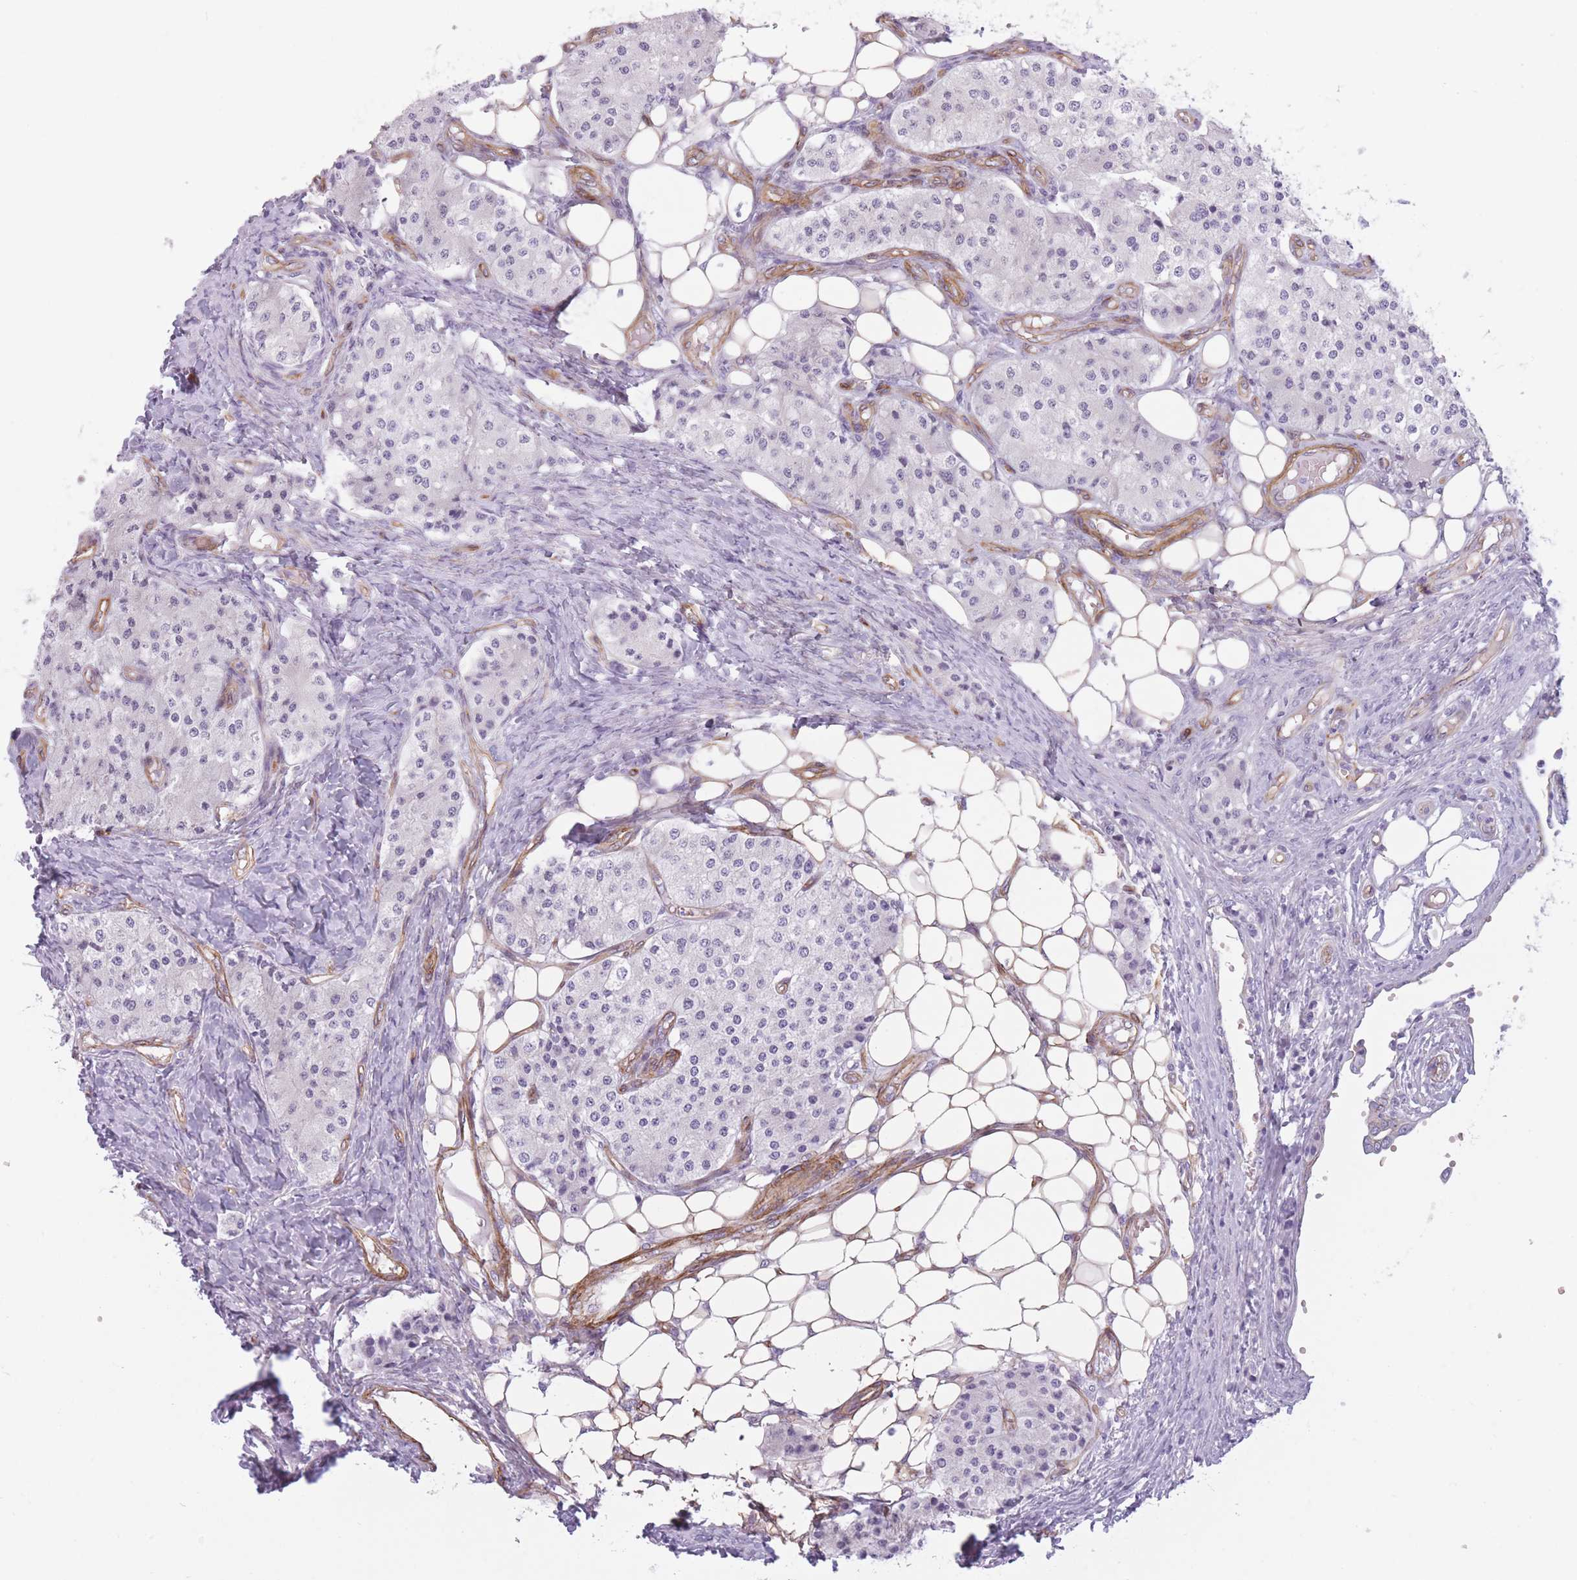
{"staining": {"intensity": "negative", "quantity": "none", "location": "none"}, "tissue": "carcinoid", "cell_type": "Tumor cells", "image_type": "cancer", "snomed": [{"axis": "morphology", "description": "Carcinoid, malignant, NOS"}, {"axis": "topography", "description": "Colon"}], "caption": "Carcinoid stained for a protein using immunohistochemistry demonstrates no staining tumor cells.", "gene": "OR6B3", "patient": {"sex": "female", "age": 52}}